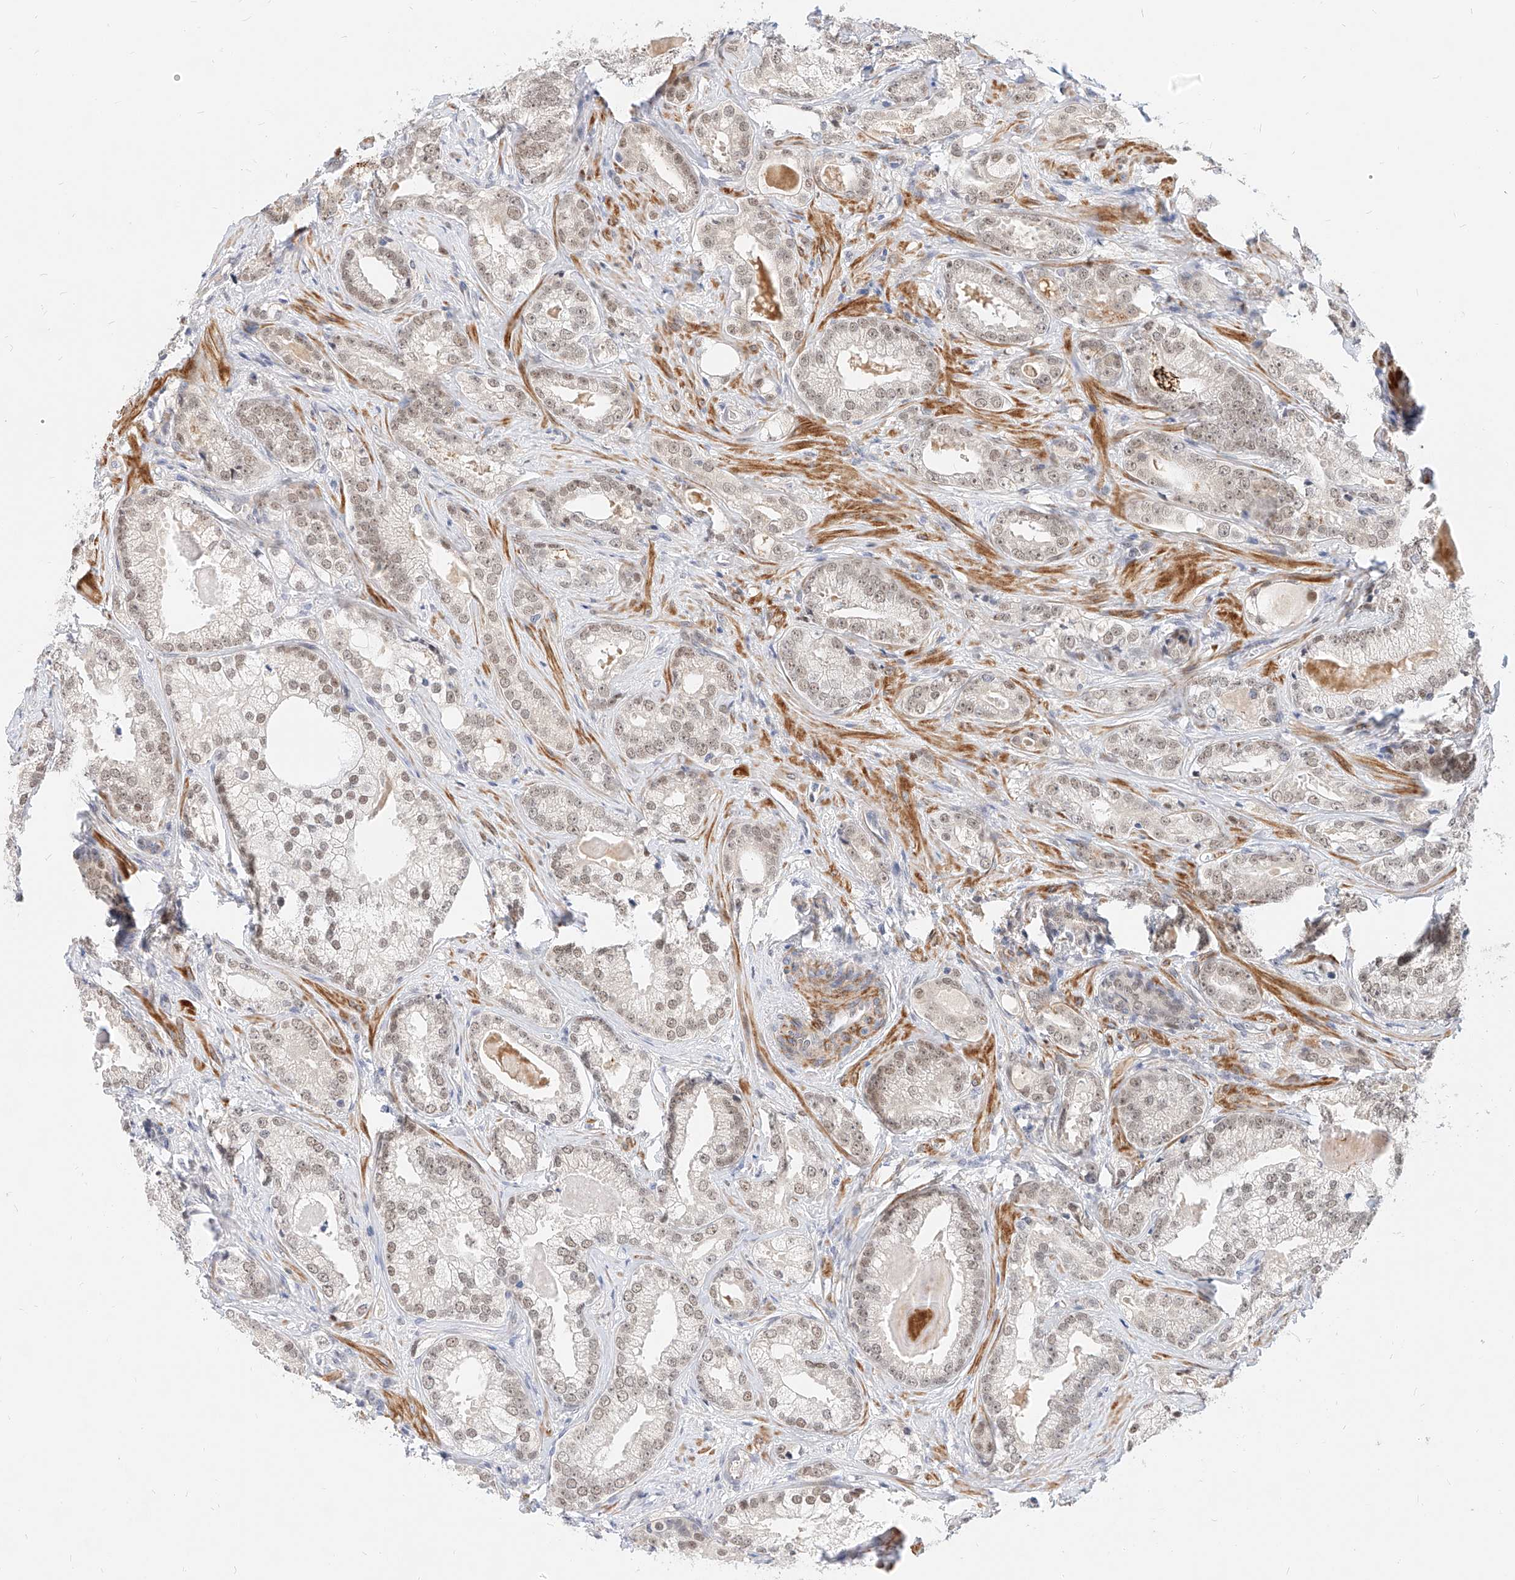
{"staining": {"intensity": "weak", "quantity": ">75%", "location": "nuclear"}, "tissue": "prostate cancer", "cell_type": "Tumor cells", "image_type": "cancer", "snomed": [{"axis": "morphology", "description": "Normal morphology"}, {"axis": "morphology", "description": "Adenocarcinoma, Low grade"}, {"axis": "topography", "description": "Prostate"}], "caption": "Immunohistochemistry (IHC) staining of low-grade adenocarcinoma (prostate), which exhibits low levels of weak nuclear positivity in approximately >75% of tumor cells indicating weak nuclear protein positivity. The staining was performed using DAB (brown) for protein detection and nuclei were counterstained in hematoxylin (blue).", "gene": "CBX8", "patient": {"sex": "male", "age": 72}}